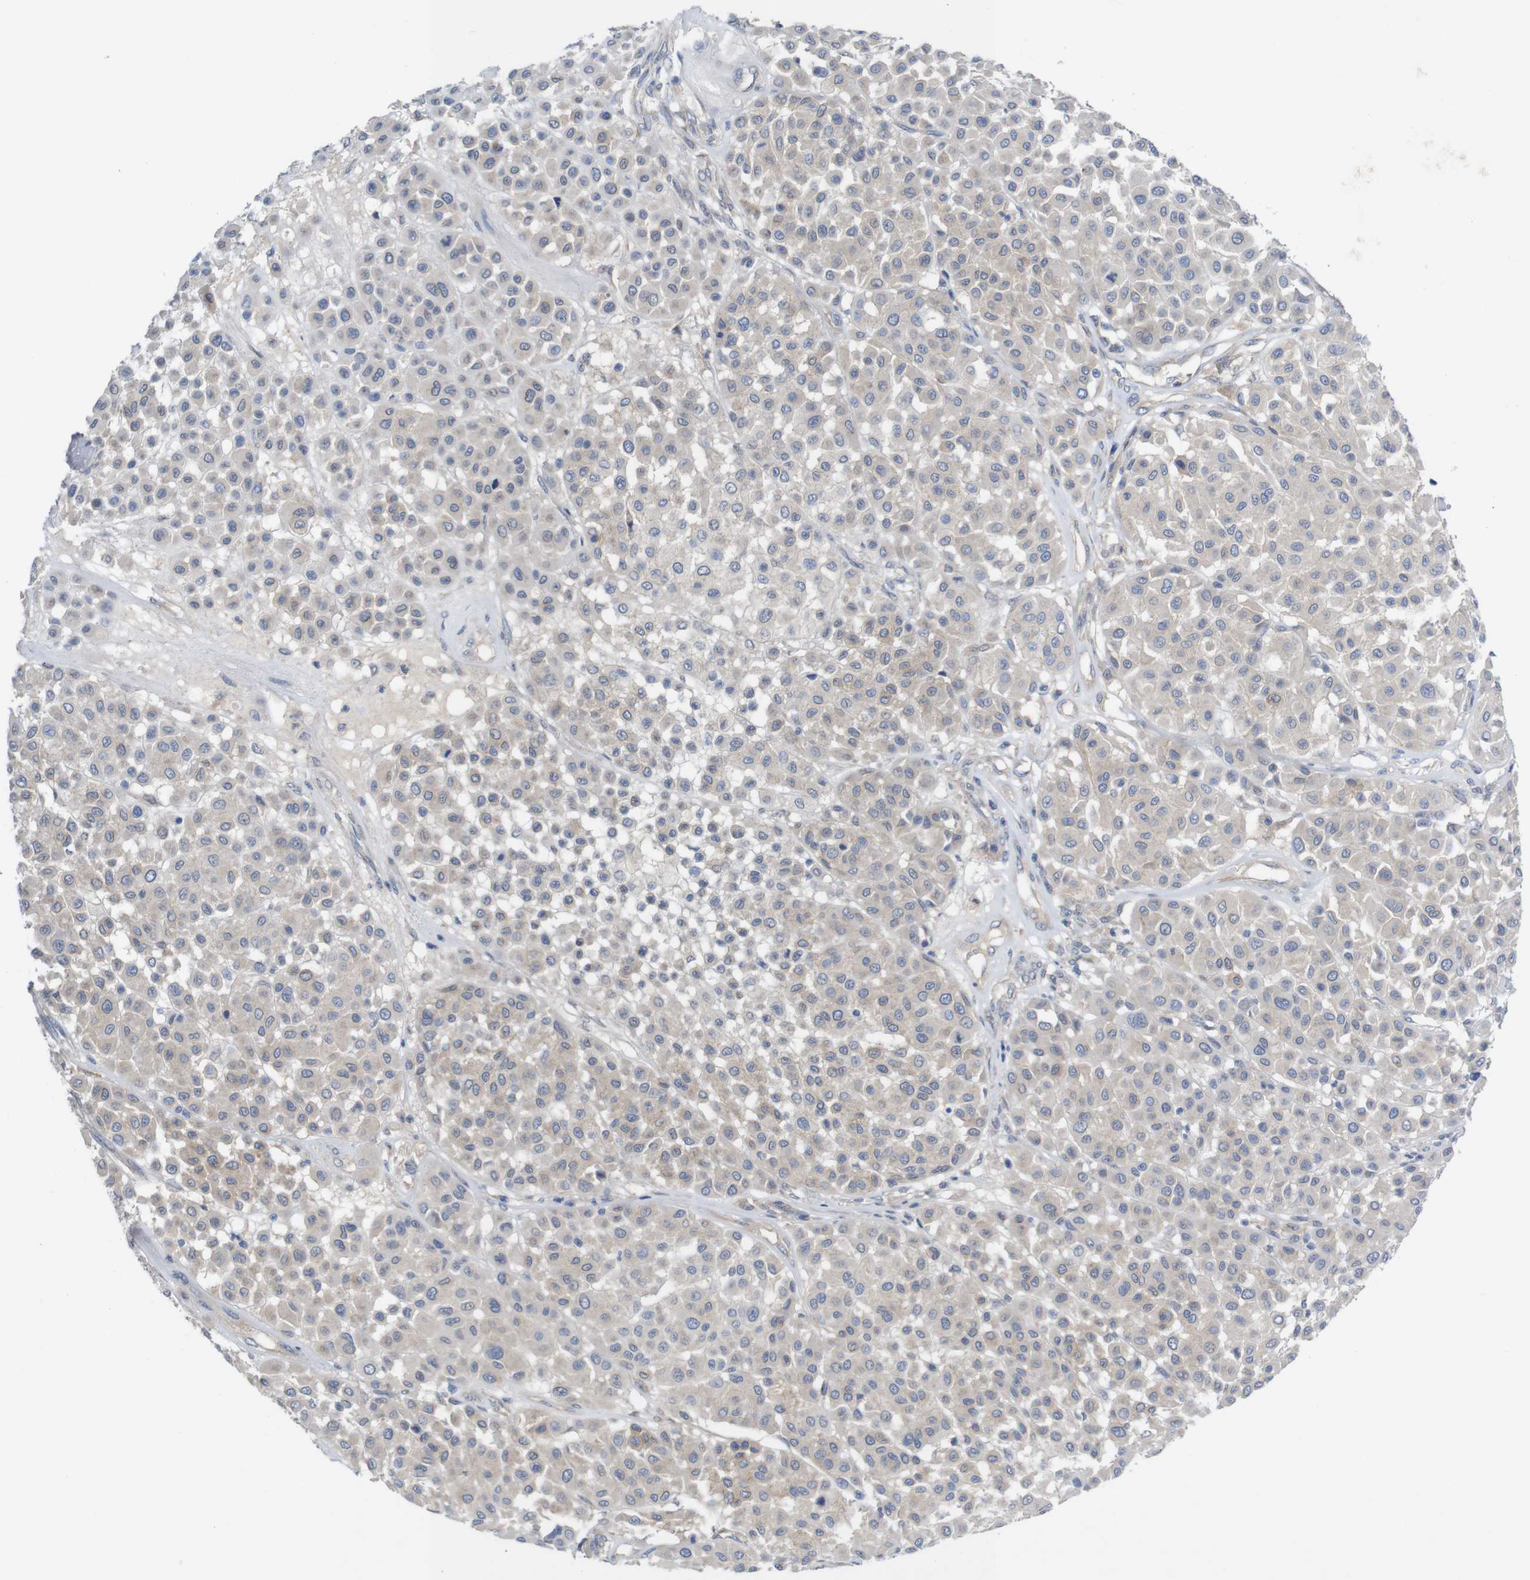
{"staining": {"intensity": "negative", "quantity": "none", "location": "none"}, "tissue": "melanoma", "cell_type": "Tumor cells", "image_type": "cancer", "snomed": [{"axis": "morphology", "description": "Malignant melanoma, Metastatic site"}, {"axis": "topography", "description": "Soft tissue"}], "caption": "A histopathology image of human melanoma is negative for staining in tumor cells.", "gene": "KIDINS220", "patient": {"sex": "male", "age": 41}}